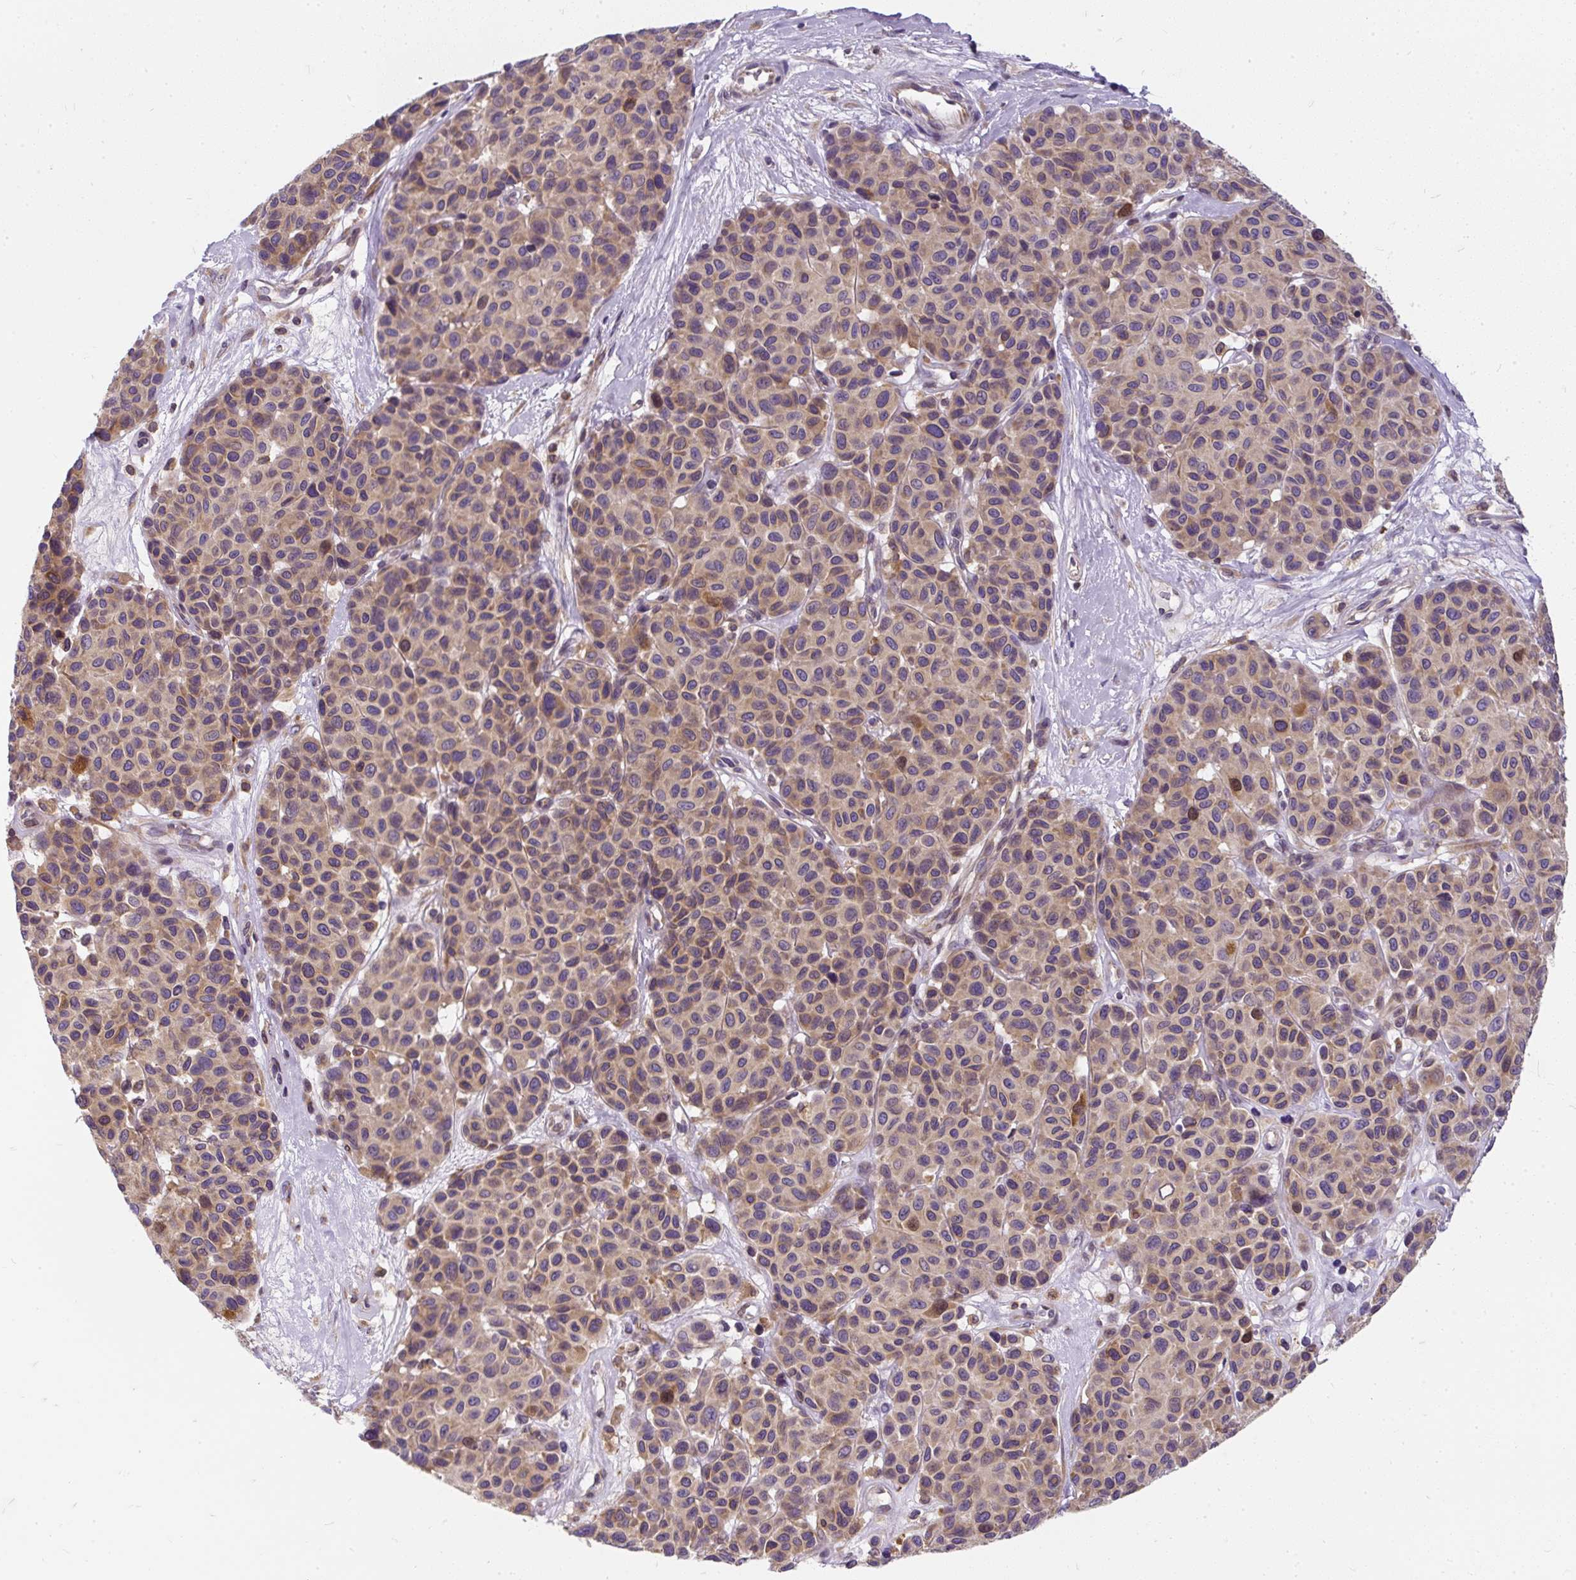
{"staining": {"intensity": "moderate", "quantity": "<25%", "location": "cytoplasmic/membranous,nuclear"}, "tissue": "melanoma", "cell_type": "Tumor cells", "image_type": "cancer", "snomed": [{"axis": "morphology", "description": "Malignant melanoma, NOS"}, {"axis": "topography", "description": "Skin"}], "caption": "This image demonstrates IHC staining of malignant melanoma, with low moderate cytoplasmic/membranous and nuclear expression in about <25% of tumor cells.", "gene": "CYP20A1", "patient": {"sex": "female", "age": 66}}